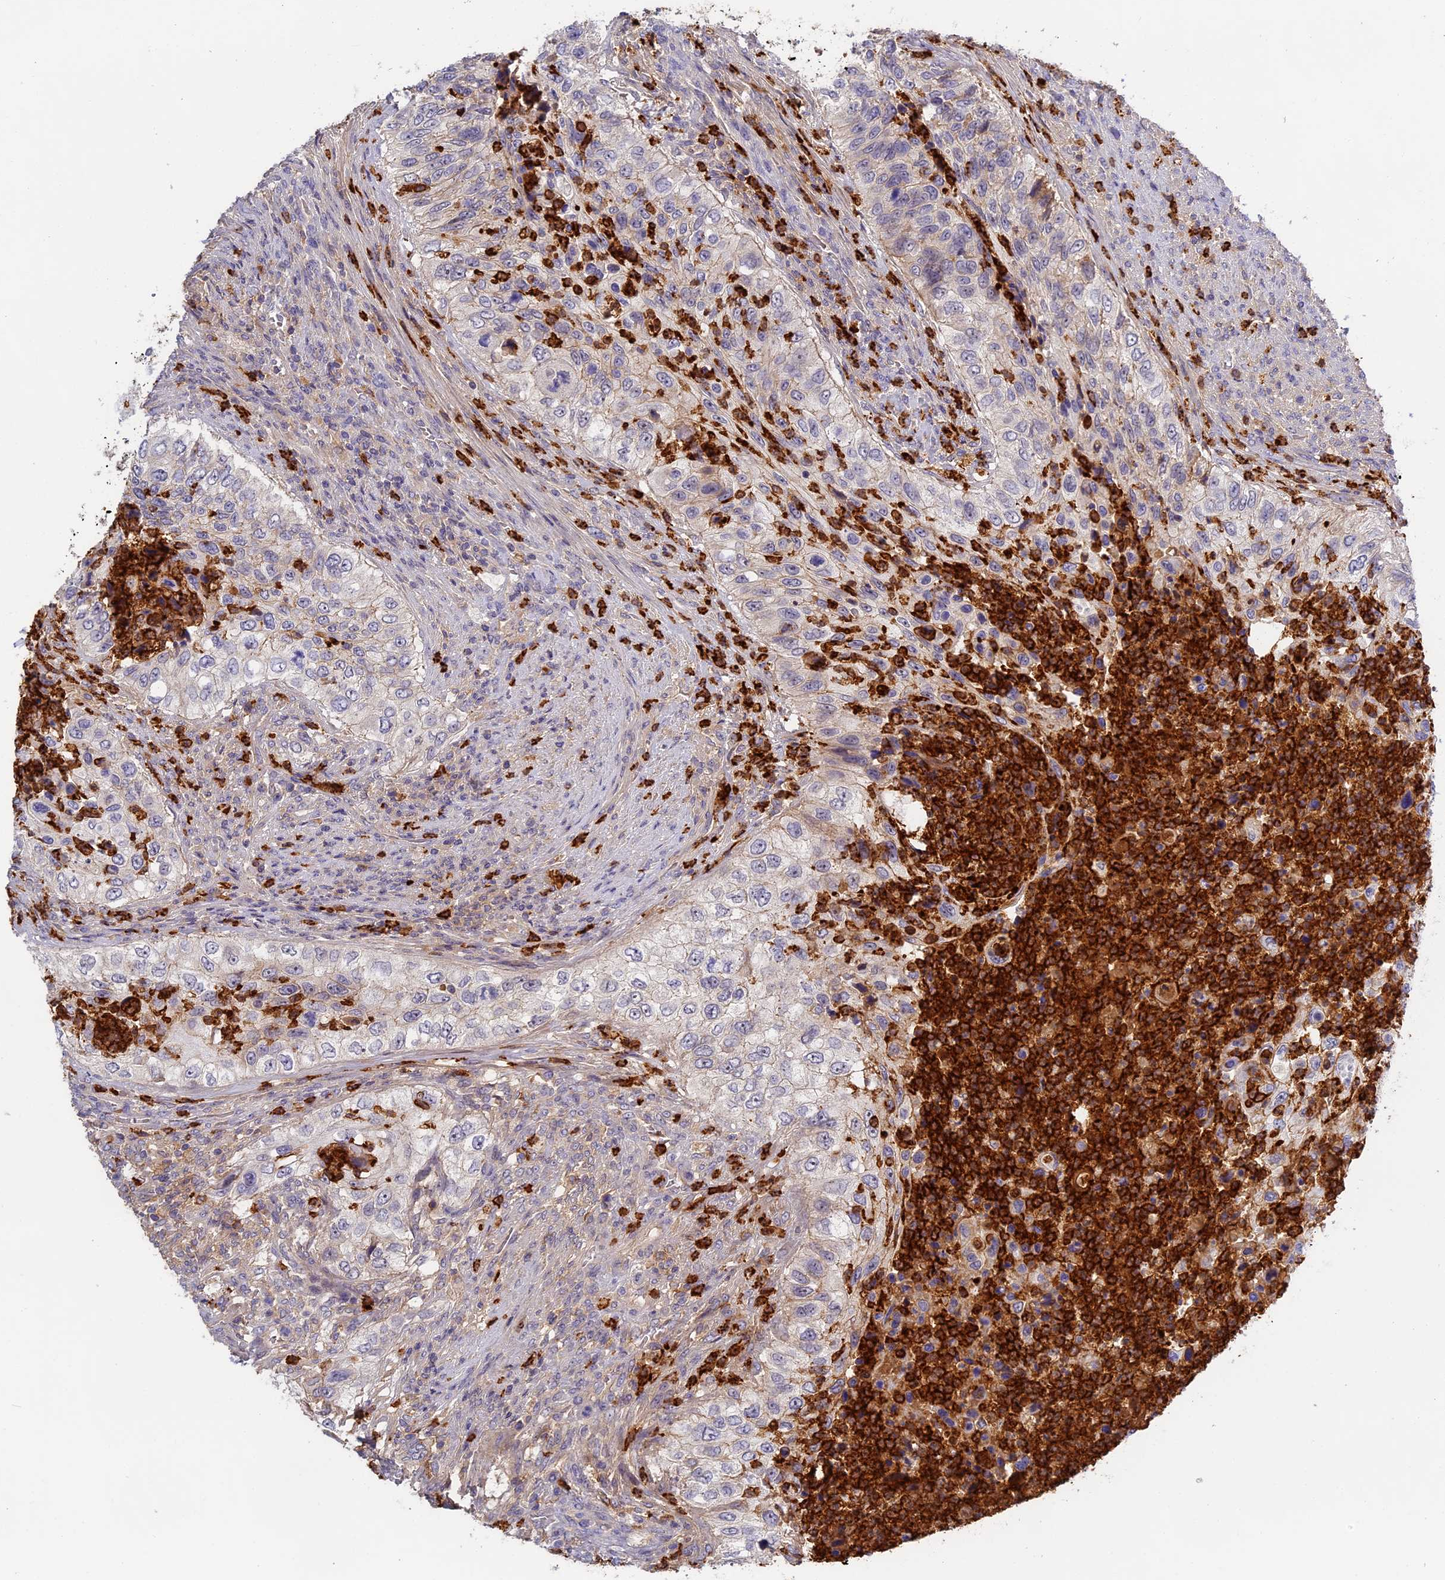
{"staining": {"intensity": "weak", "quantity": "<25%", "location": "cytoplasmic/membranous"}, "tissue": "urothelial cancer", "cell_type": "Tumor cells", "image_type": "cancer", "snomed": [{"axis": "morphology", "description": "Urothelial carcinoma, High grade"}, {"axis": "topography", "description": "Urinary bladder"}], "caption": "Histopathology image shows no significant protein expression in tumor cells of high-grade urothelial carcinoma.", "gene": "ADGRD1", "patient": {"sex": "female", "age": 60}}